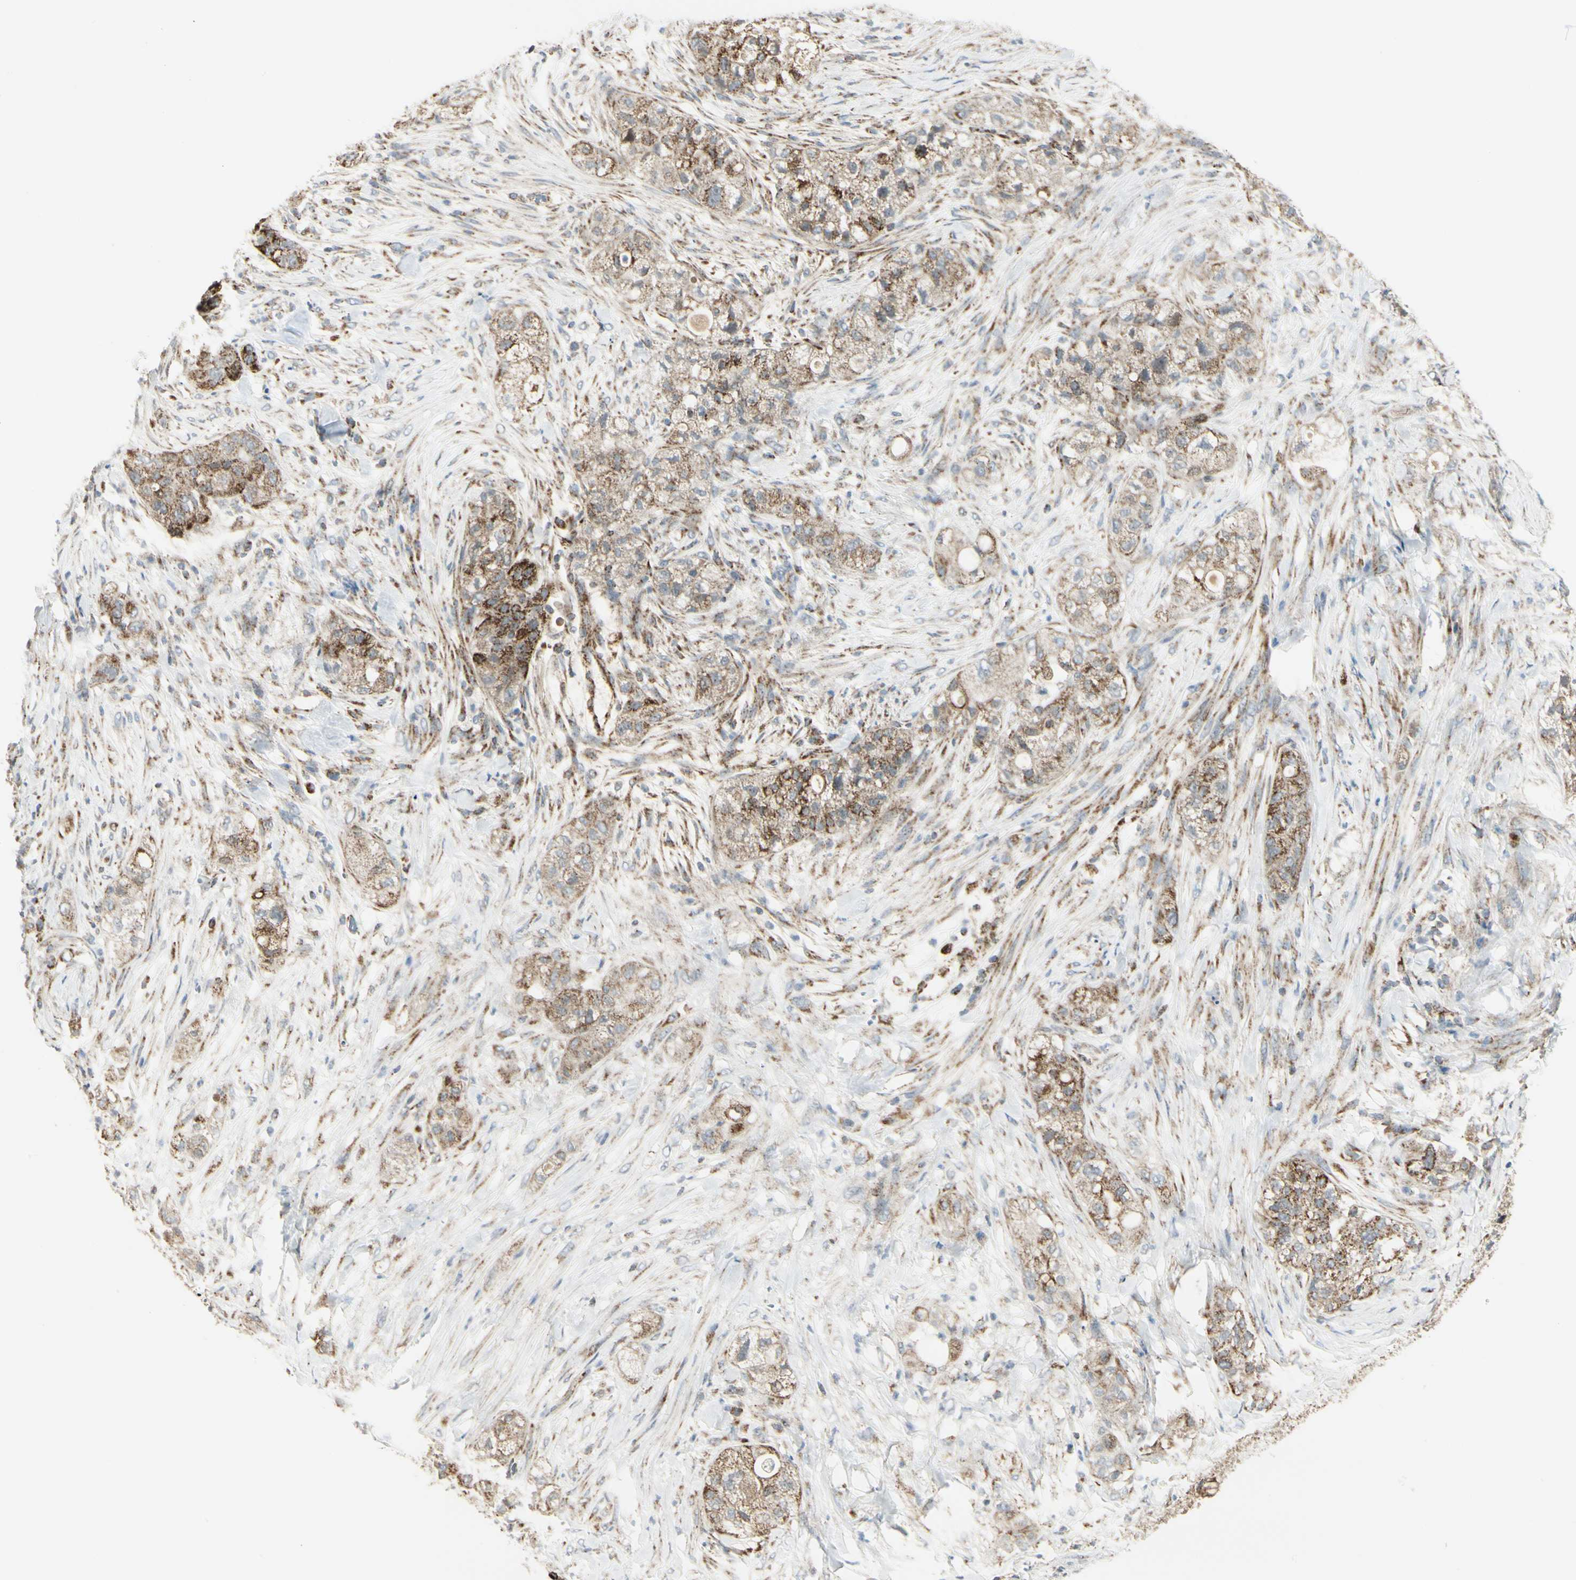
{"staining": {"intensity": "moderate", "quantity": ">75%", "location": "cytoplasmic/membranous"}, "tissue": "pancreatic cancer", "cell_type": "Tumor cells", "image_type": "cancer", "snomed": [{"axis": "morphology", "description": "Adenocarcinoma, NOS"}, {"axis": "topography", "description": "Pancreas"}], "caption": "Approximately >75% of tumor cells in pancreatic cancer show moderate cytoplasmic/membranous protein positivity as visualized by brown immunohistochemical staining.", "gene": "ANKS6", "patient": {"sex": "female", "age": 78}}